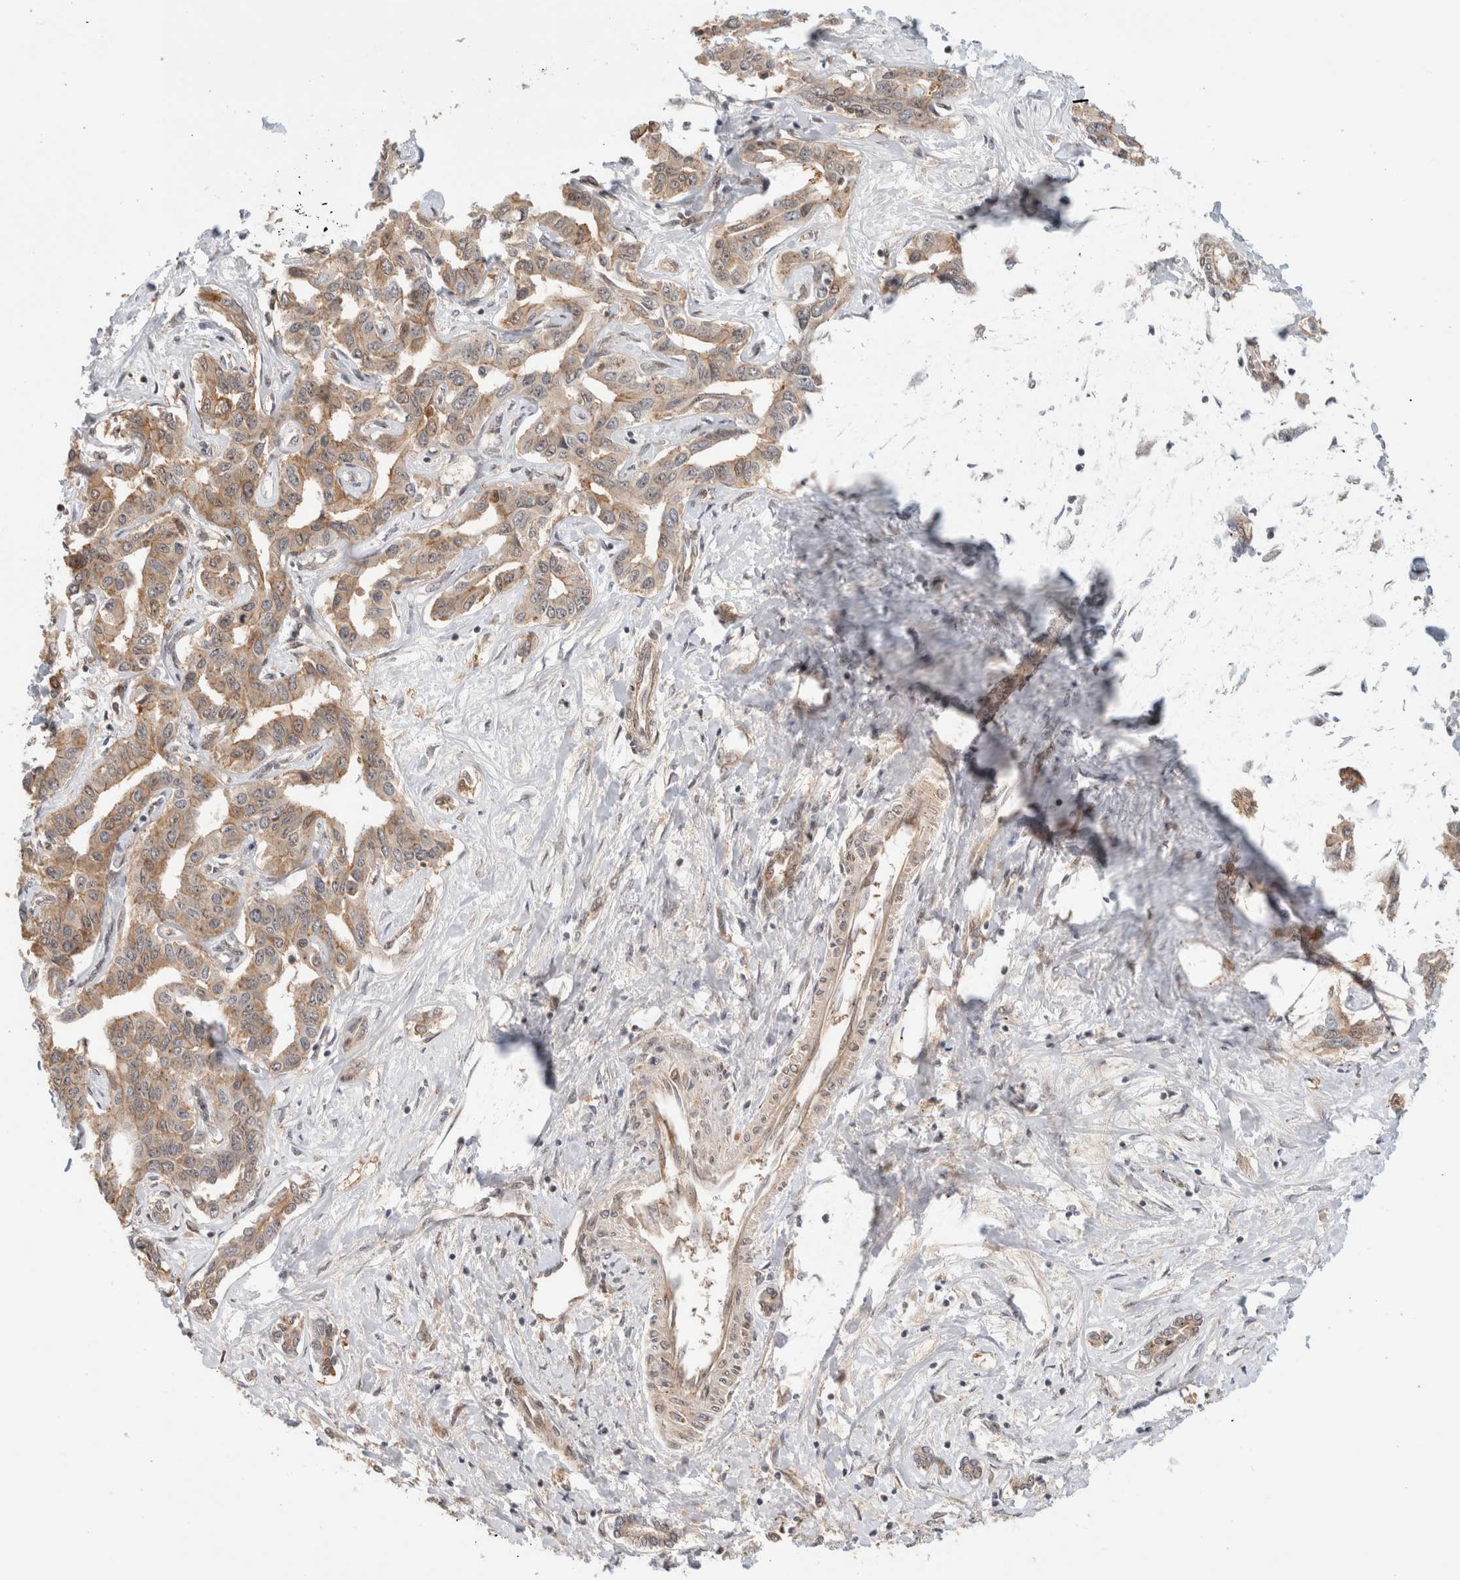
{"staining": {"intensity": "weak", "quantity": ">75%", "location": "cytoplasmic/membranous"}, "tissue": "liver cancer", "cell_type": "Tumor cells", "image_type": "cancer", "snomed": [{"axis": "morphology", "description": "Cholangiocarcinoma"}, {"axis": "topography", "description": "Liver"}], "caption": "Liver cholangiocarcinoma stained with a brown dye demonstrates weak cytoplasmic/membranous positive positivity in approximately >75% of tumor cells.", "gene": "OTUD6B", "patient": {"sex": "male", "age": 59}}